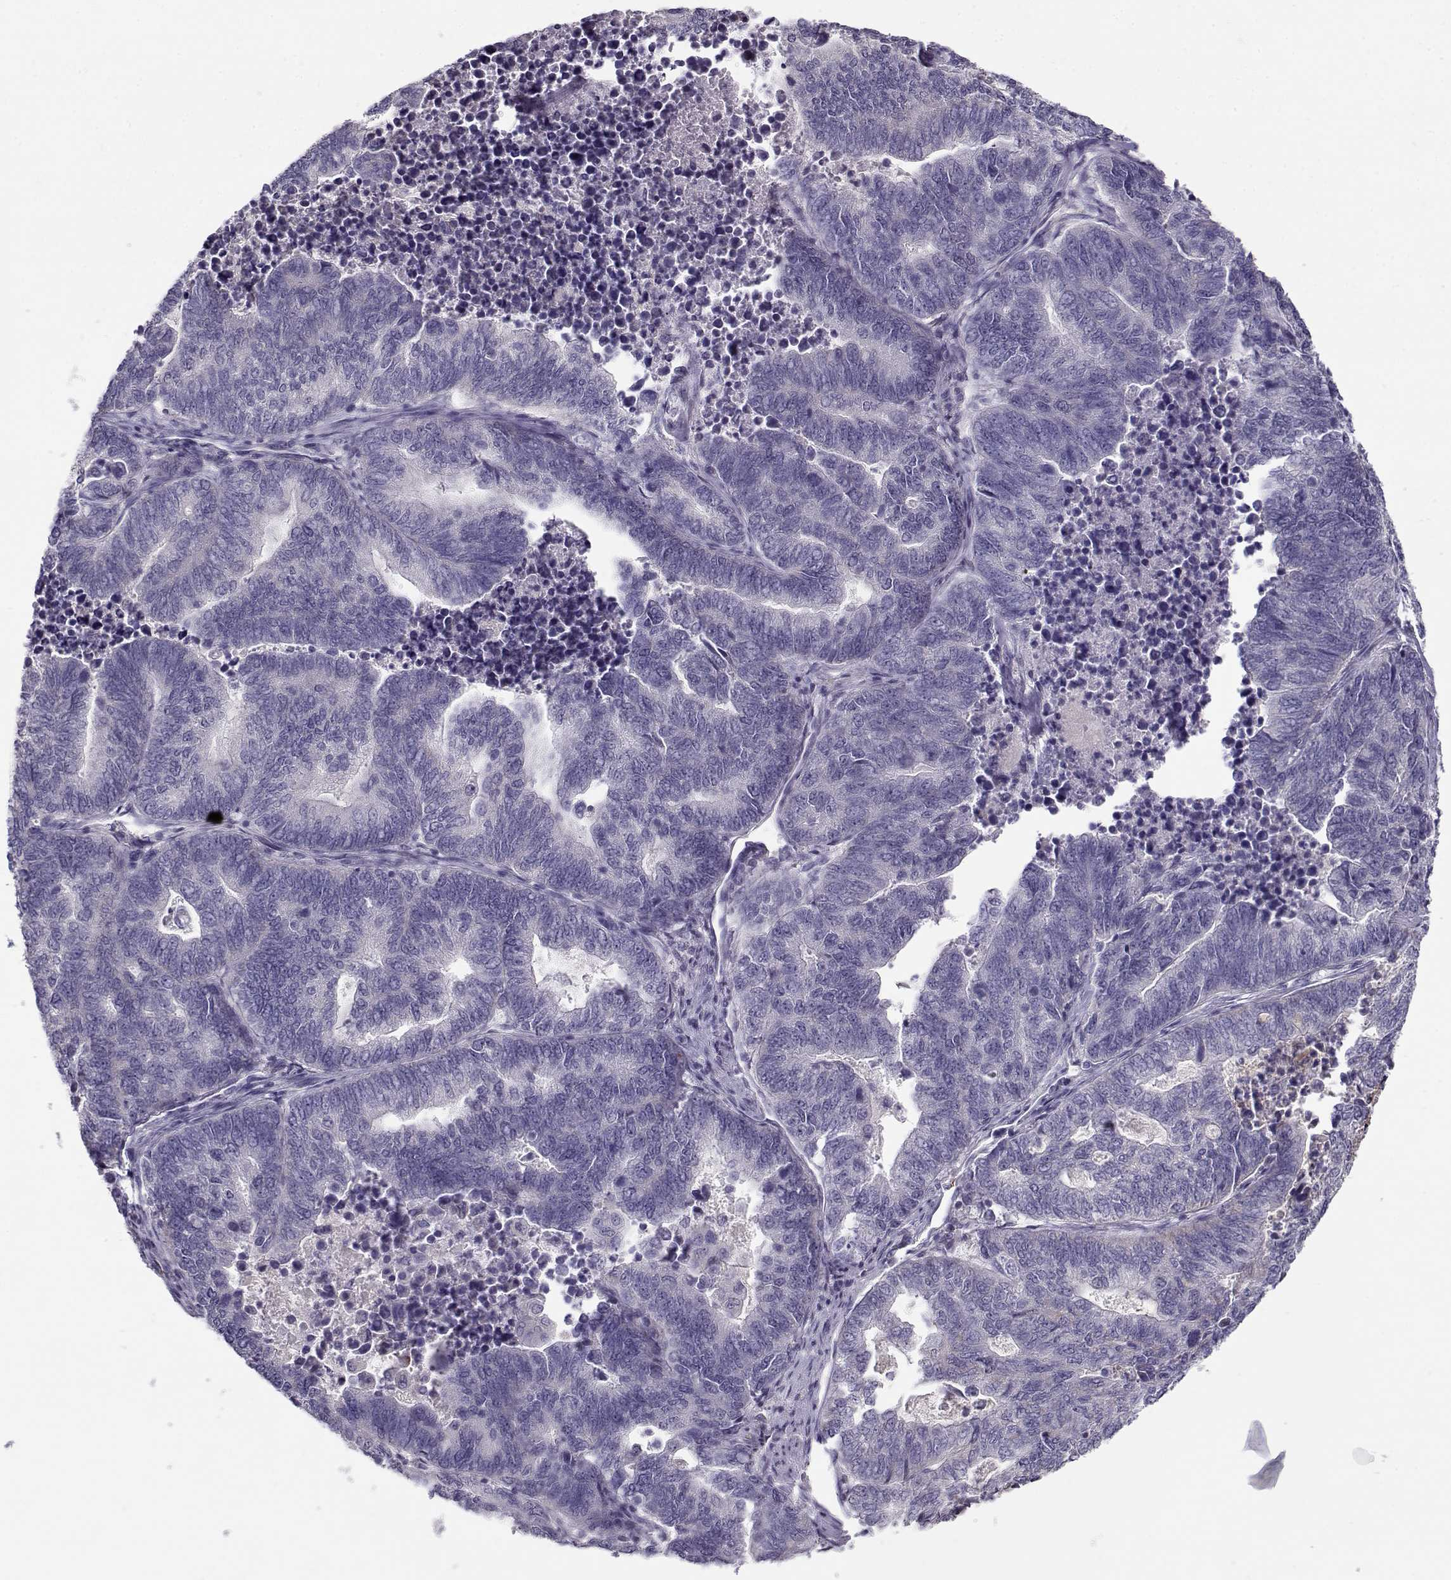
{"staining": {"intensity": "negative", "quantity": "none", "location": "none"}, "tissue": "stomach cancer", "cell_type": "Tumor cells", "image_type": "cancer", "snomed": [{"axis": "morphology", "description": "Adenocarcinoma, NOS"}, {"axis": "topography", "description": "Stomach, upper"}], "caption": "The photomicrograph shows no staining of tumor cells in stomach adenocarcinoma. (Brightfield microscopy of DAB immunohistochemistry at high magnification).", "gene": "KLF17", "patient": {"sex": "female", "age": 67}}